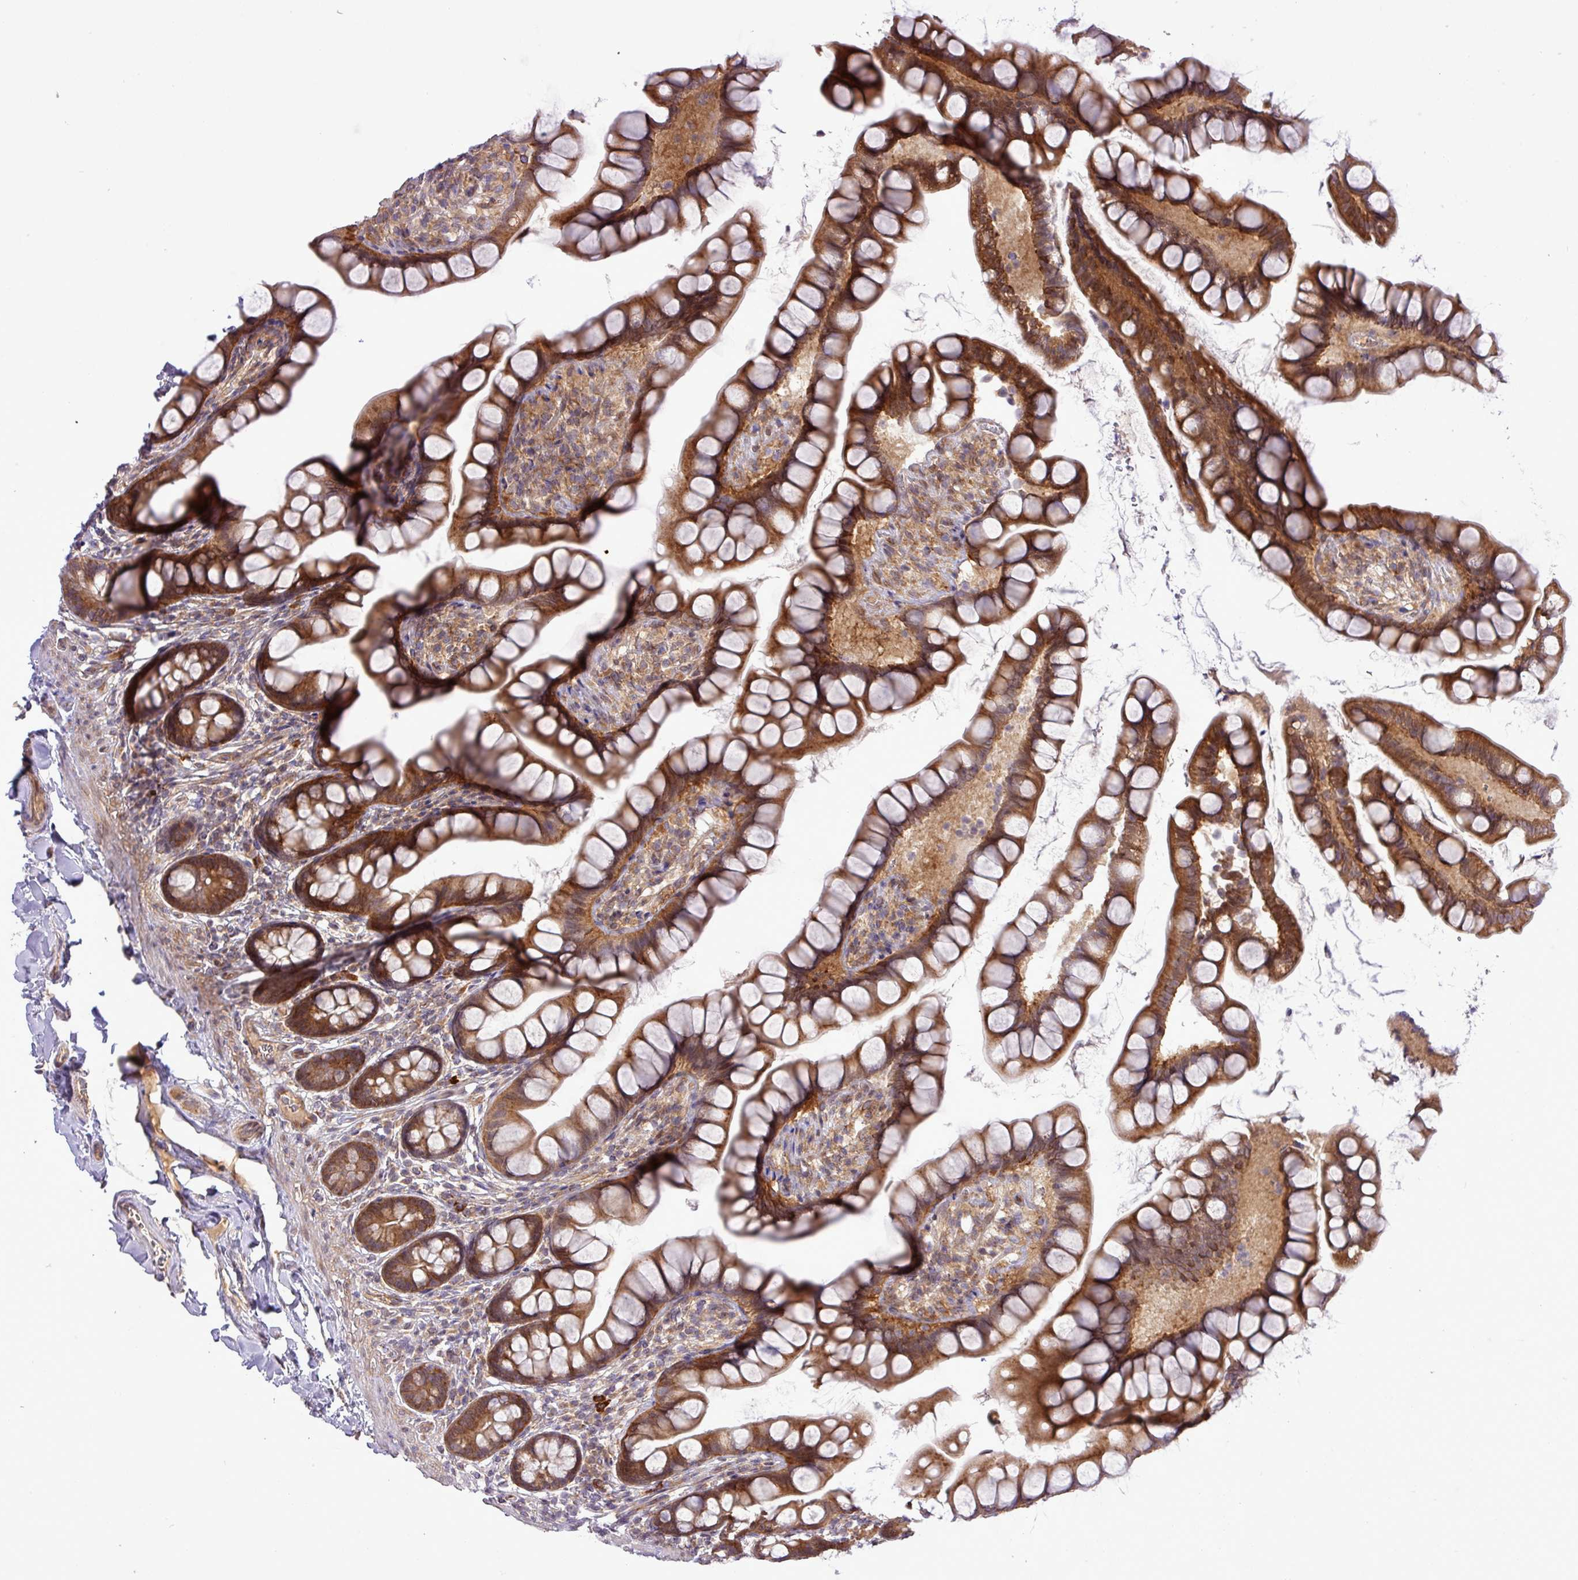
{"staining": {"intensity": "strong", "quantity": ">75%", "location": "cytoplasmic/membranous"}, "tissue": "small intestine", "cell_type": "Glandular cells", "image_type": "normal", "snomed": [{"axis": "morphology", "description": "Normal tissue, NOS"}, {"axis": "topography", "description": "Small intestine"}], "caption": "DAB (3,3'-diaminobenzidine) immunohistochemical staining of benign small intestine displays strong cytoplasmic/membranous protein expression in approximately >75% of glandular cells. (DAB (3,3'-diaminobenzidine) = brown stain, brightfield microscopy at high magnification).", "gene": "FAM222B", "patient": {"sex": "male", "age": 70}}